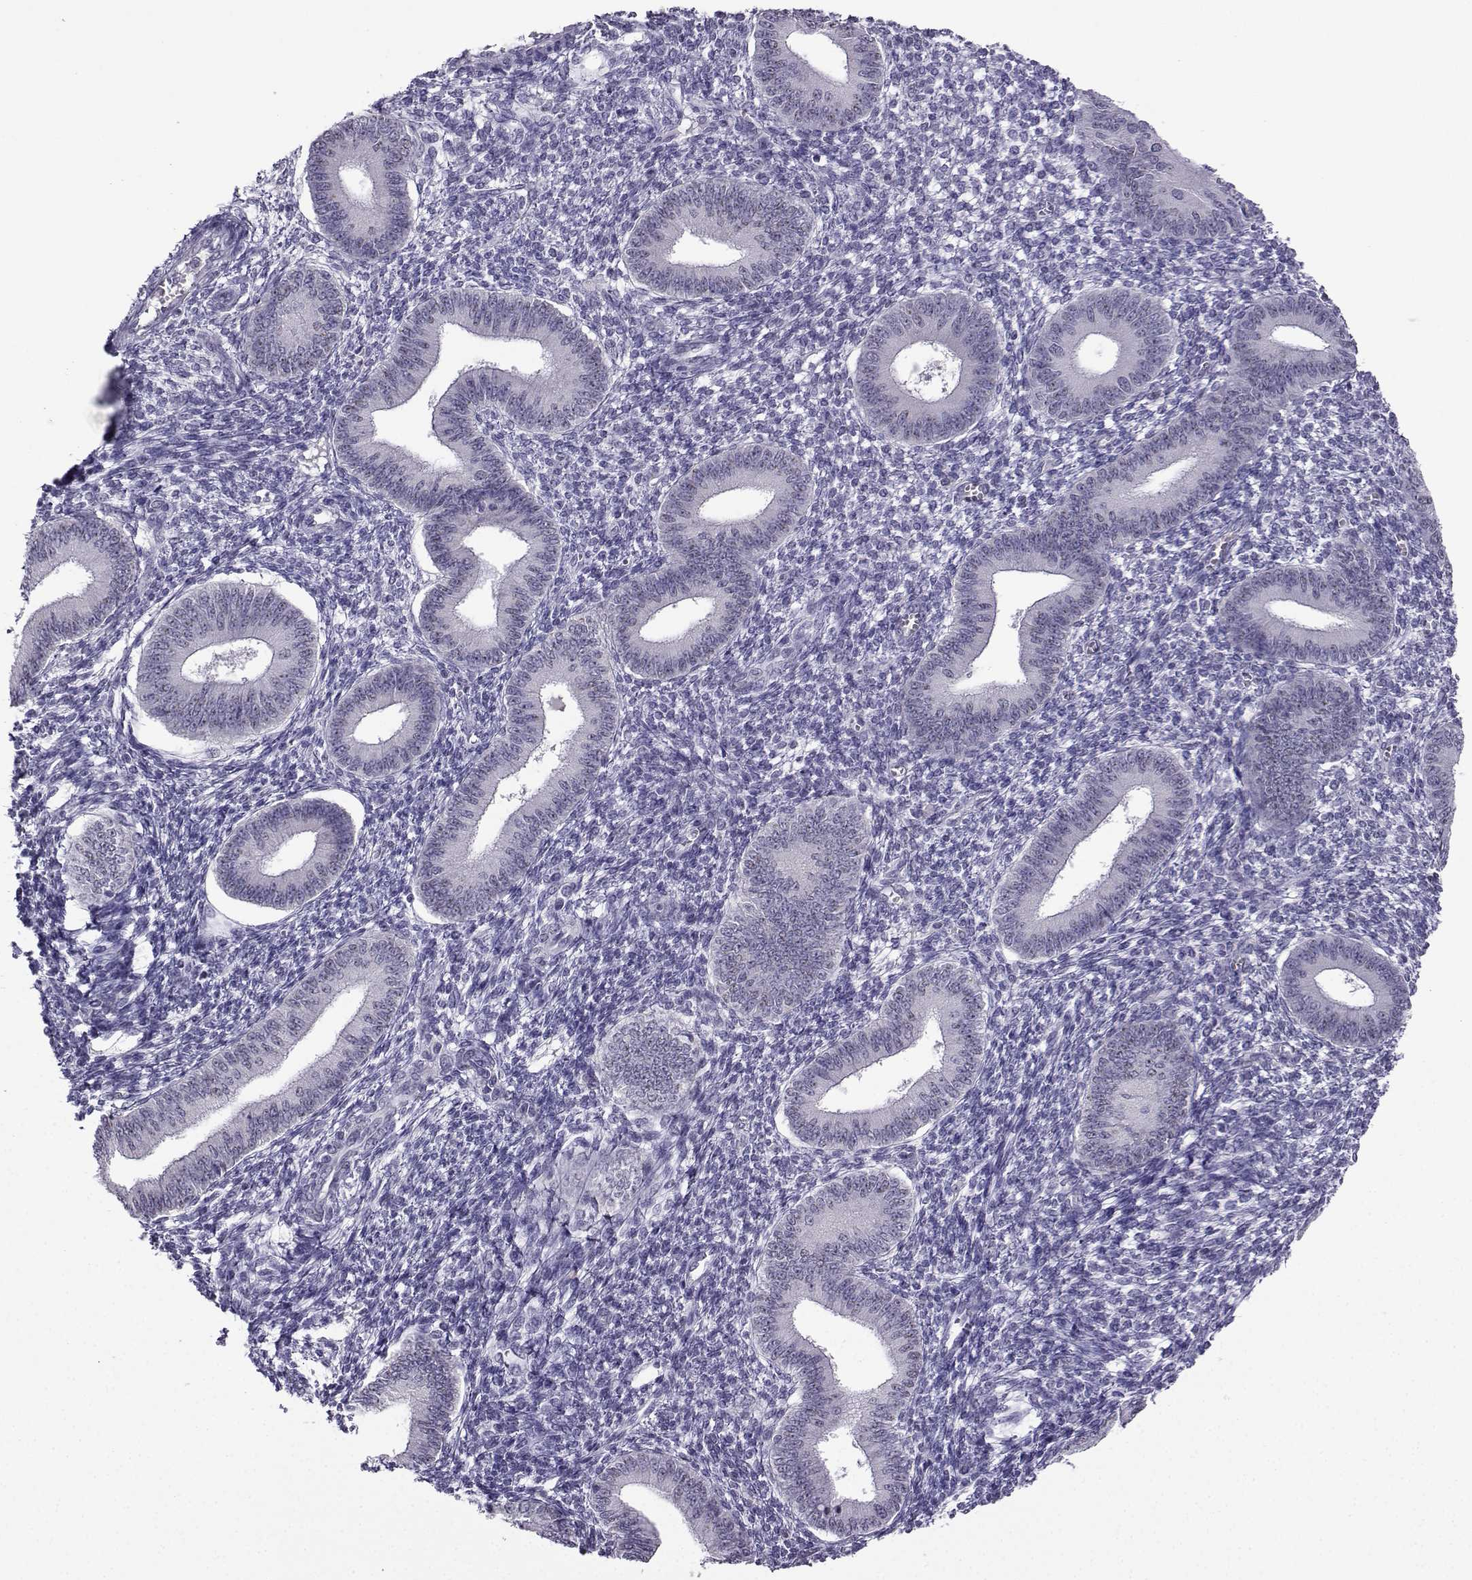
{"staining": {"intensity": "negative", "quantity": "none", "location": "none"}, "tissue": "endometrium", "cell_type": "Cells in endometrial stroma", "image_type": "normal", "snomed": [{"axis": "morphology", "description": "Normal tissue, NOS"}, {"axis": "topography", "description": "Endometrium"}], "caption": "Immunohistochemistry (IHC) micrograph of unremarkable endometrium: endometrium stained with DAB (3,3'-diaminobenzidine) exhibits no significant protein expression in cells in endometrial stroma.", "gene": "LRFN2", "patient": {"sex": "female", "age": 42}}